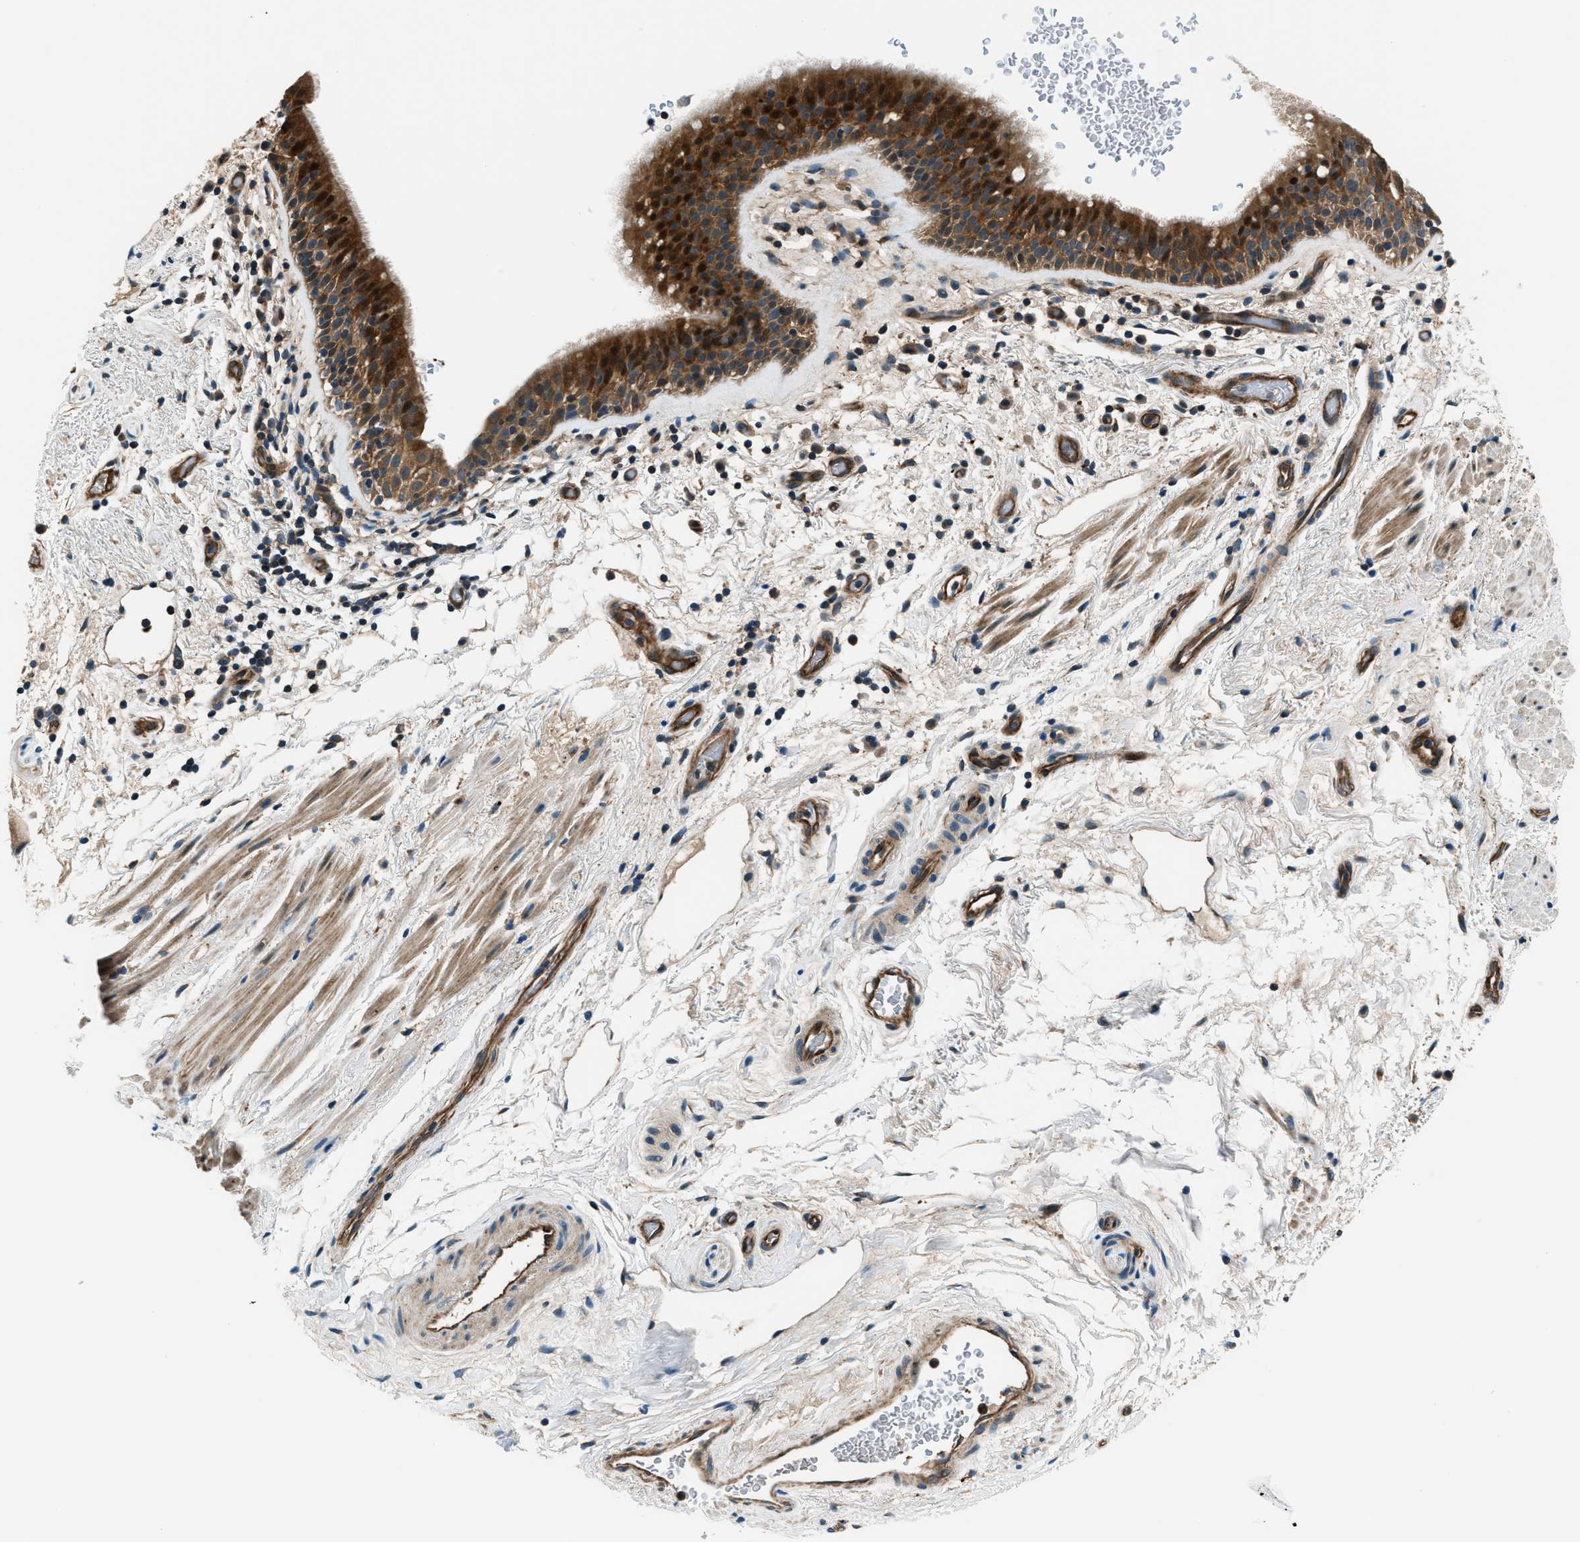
{"staining": {"intensity": "strong", "quantity": ">75%", "location": "cytoplasmic/membranous,nuclear"}, "tissue": "bronchus", "cell_type": "Respiratory epithelial cells", "image_type": "normal", "snomed": [{"axis": "morphology", "description": "Normal tissue, NOS"}, {"axis": "morphology", "description": "Inflammation, NOS"}, {"axis": "topography", "description": "Cartilage tissue"}, {"axis": "topography", "description": "Bronchus"}], "caption": "IHC of normal bronchus shows high levels of strong cytoplasmic/membranous,nuclear staining in about >75% of respiratory epithelial cells. The protein of interest is stained brown, and the nuclei are stained in blue (DAB IHC with brightfield microscopy, high magnification).", "gene": "SLC19A2", "patient": {"sex": "male", "age": 77}}